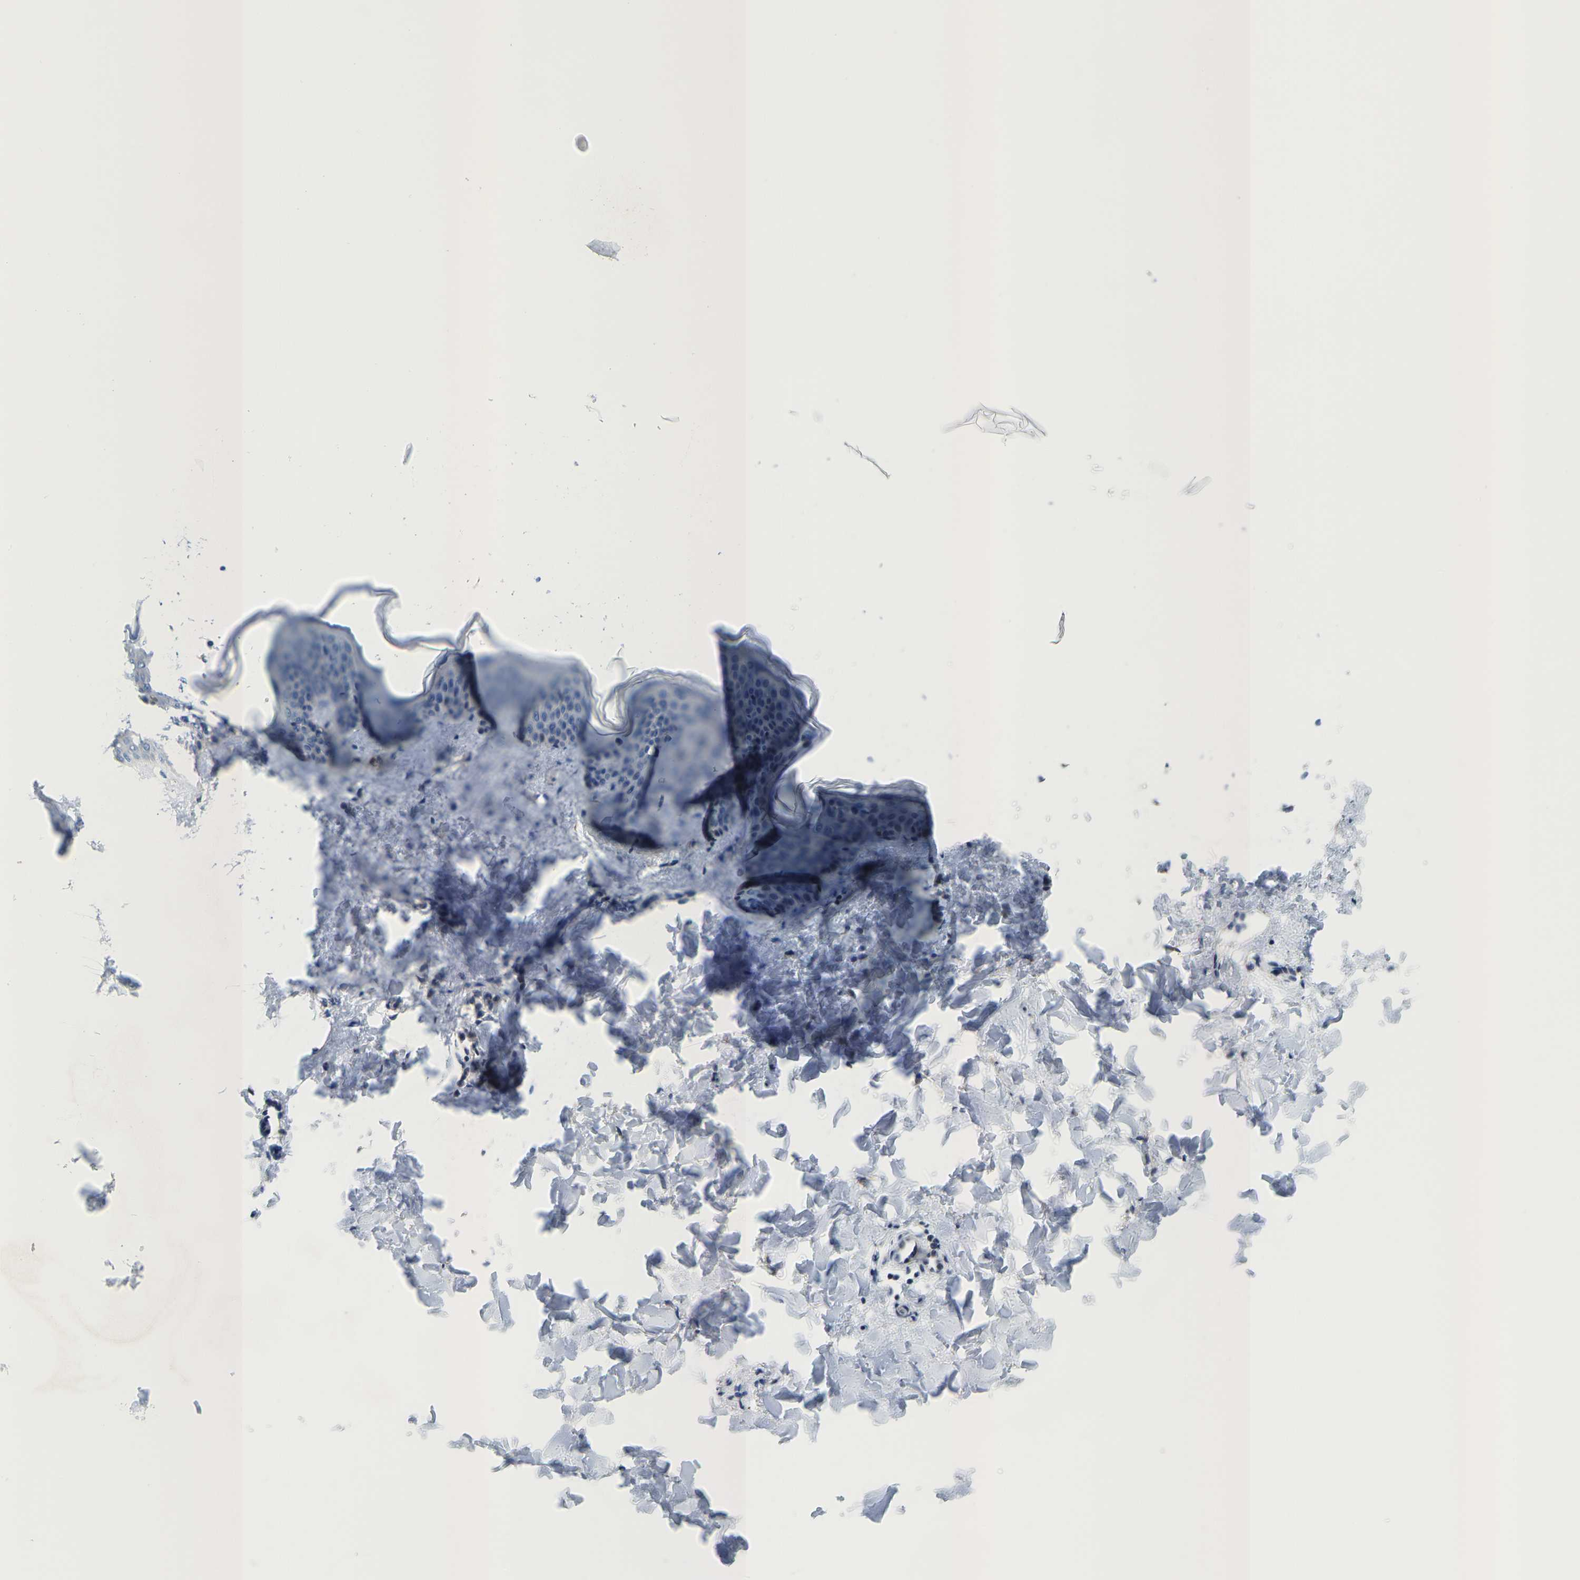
{"staining": {"intensity": "negative", "quantity": "none", "location": "none"}, "tissue": "skin", "cell_type": "Fibroblasts", "image_type": "normal", "snomed": [{"axis": "morphology", "description": "Normal tissue, NOS"}, {"axis": "topography", "description": "Skin"}], "caption": "High power microscopy photomicrograph of an IHC micrograph of benign skin, revealing no significant positivity in fibroblasts.", "gene": "KLHL1", "patient": {"sex": "female", "age": 17}}